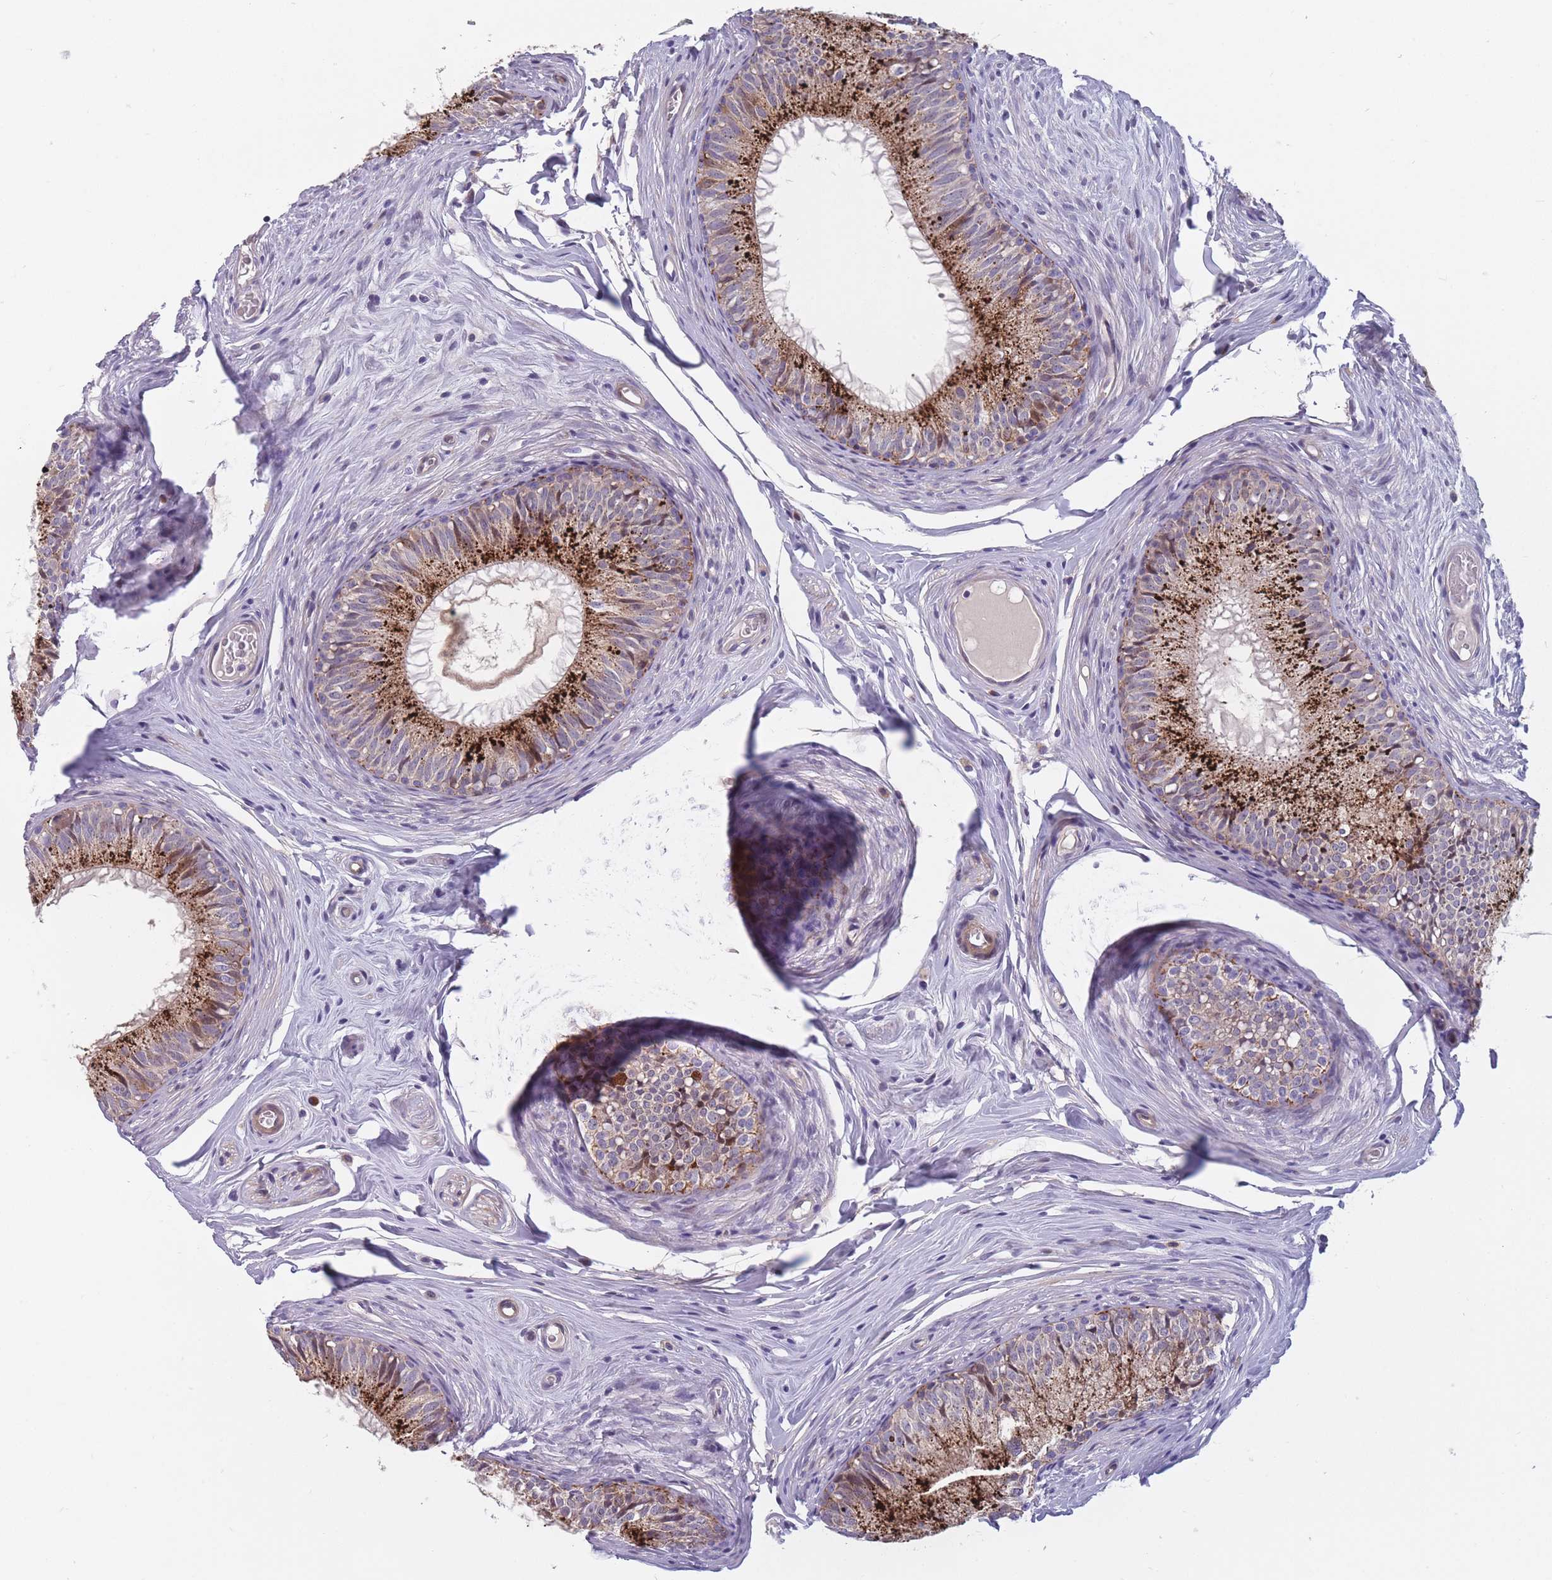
{"staining": {"intensity": "strong", "quantity": "25%-75%", "location": "cytoplasmic/membranous"}, "tissue": "epididymis", "cell_type": "Glandular cells", "image_type": "normal", "snomed": [{"axis": "morphology", "description": "Normal tissue, NOS"}, {"axis": "topography", "description": "Epididymis"}], "caption": "Immunohistochemistry (IHC) (DAB (3,3'-diaminobenzidine)) staining of unremarkable epididymis displays strong cytoplasmic/membranous protein positivity in approximately 25%-75% of glandular cells.", "gene": "FAM83F", "patient": {"sex": "male", "age": 25}}